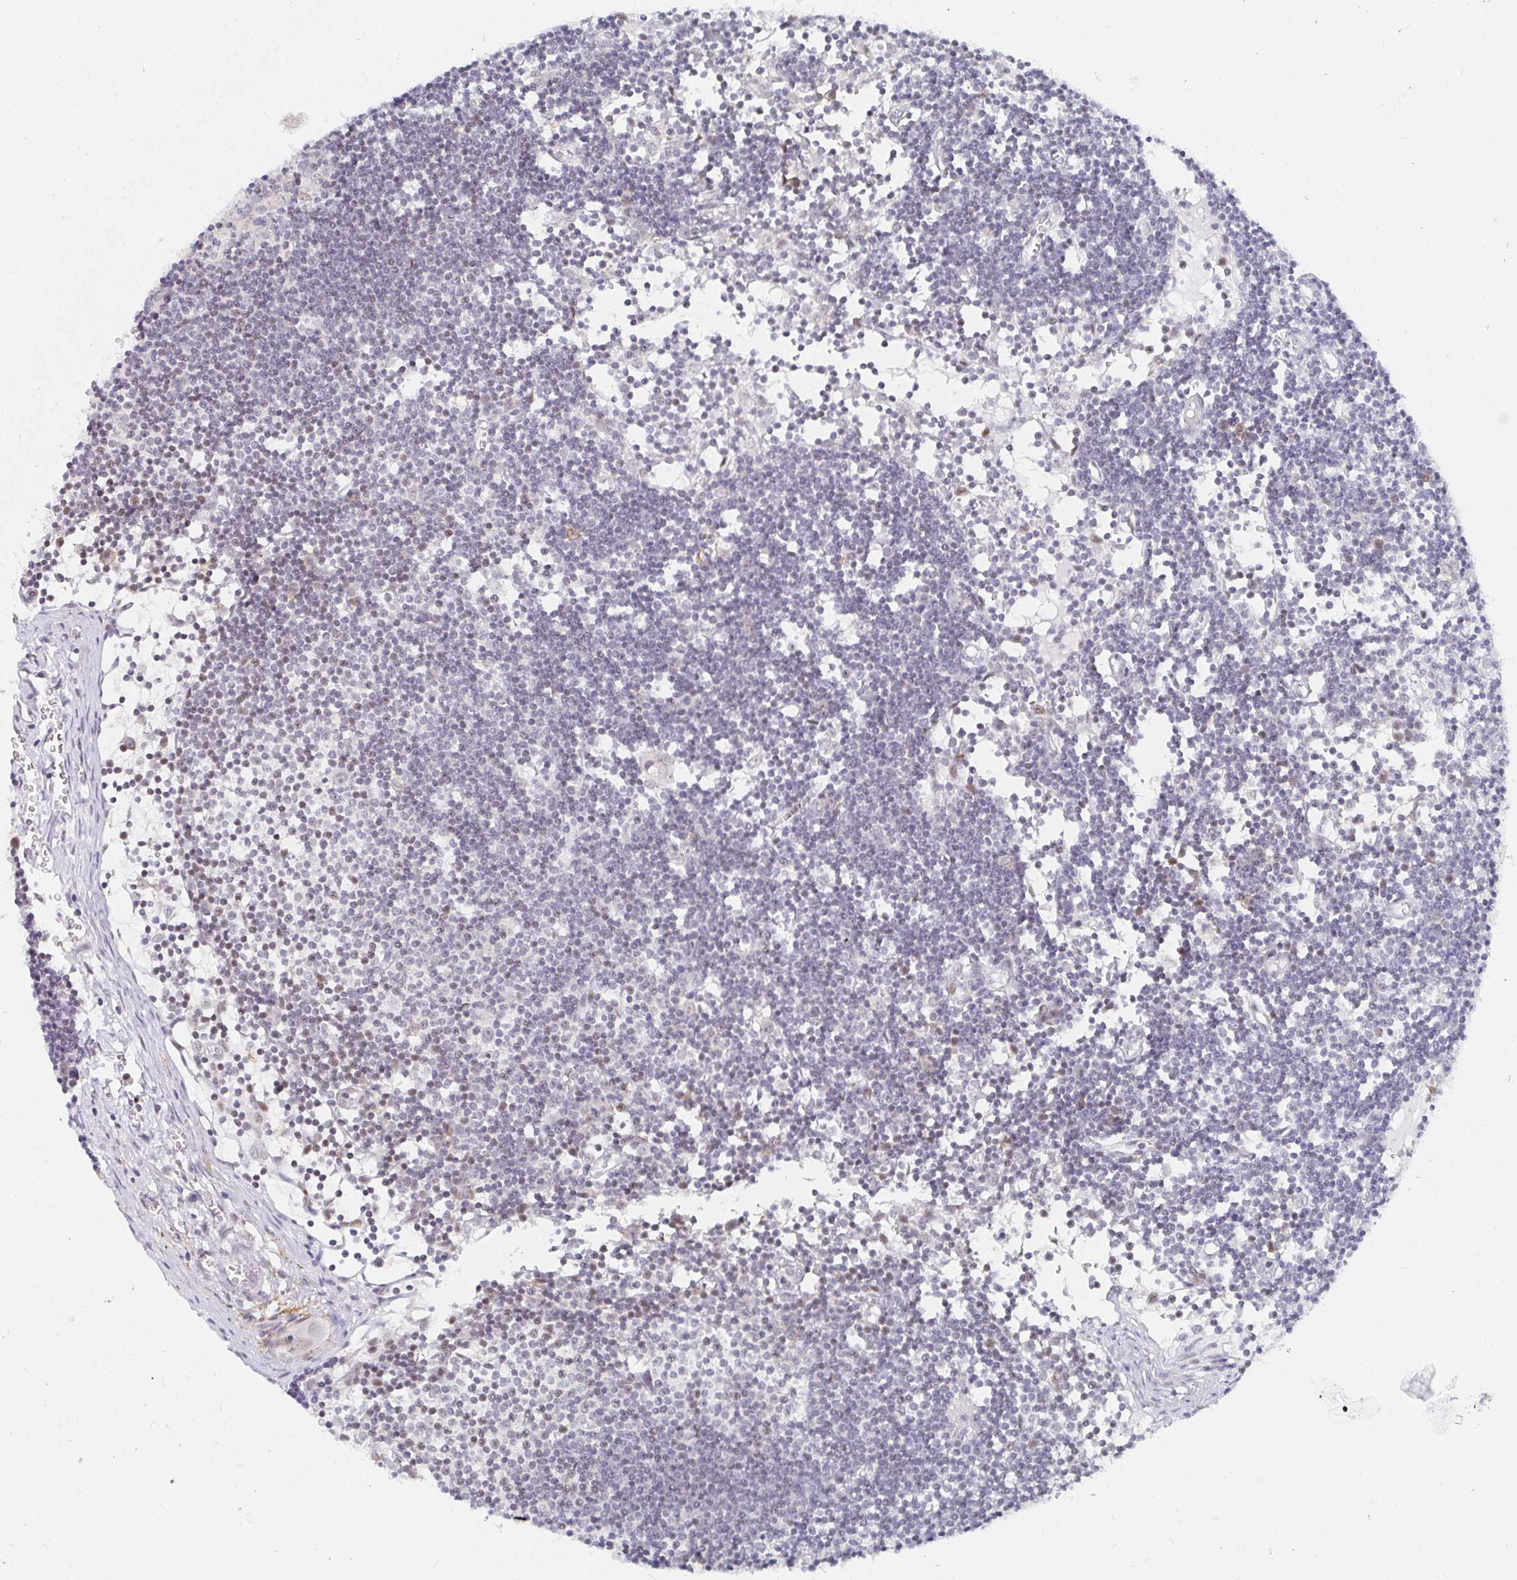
{"staining": {"intensity": "negative", "quantity": "none", "location": "none"}, "tissue": "lymph node", "cell_type": "Germinal center cells", "image_type": "normal", "snomed": [{"axis": "morphology", "description": "Normal tissue, NOS"}, {"axis": "topography", "description": "Lymph node"}], "caption": "Immunohistochemical staining of normal human lymph node displays no significant staining in germinal center cells.", "gene": "COL28A1", "patient": {"sex": "female", "age": 11}}